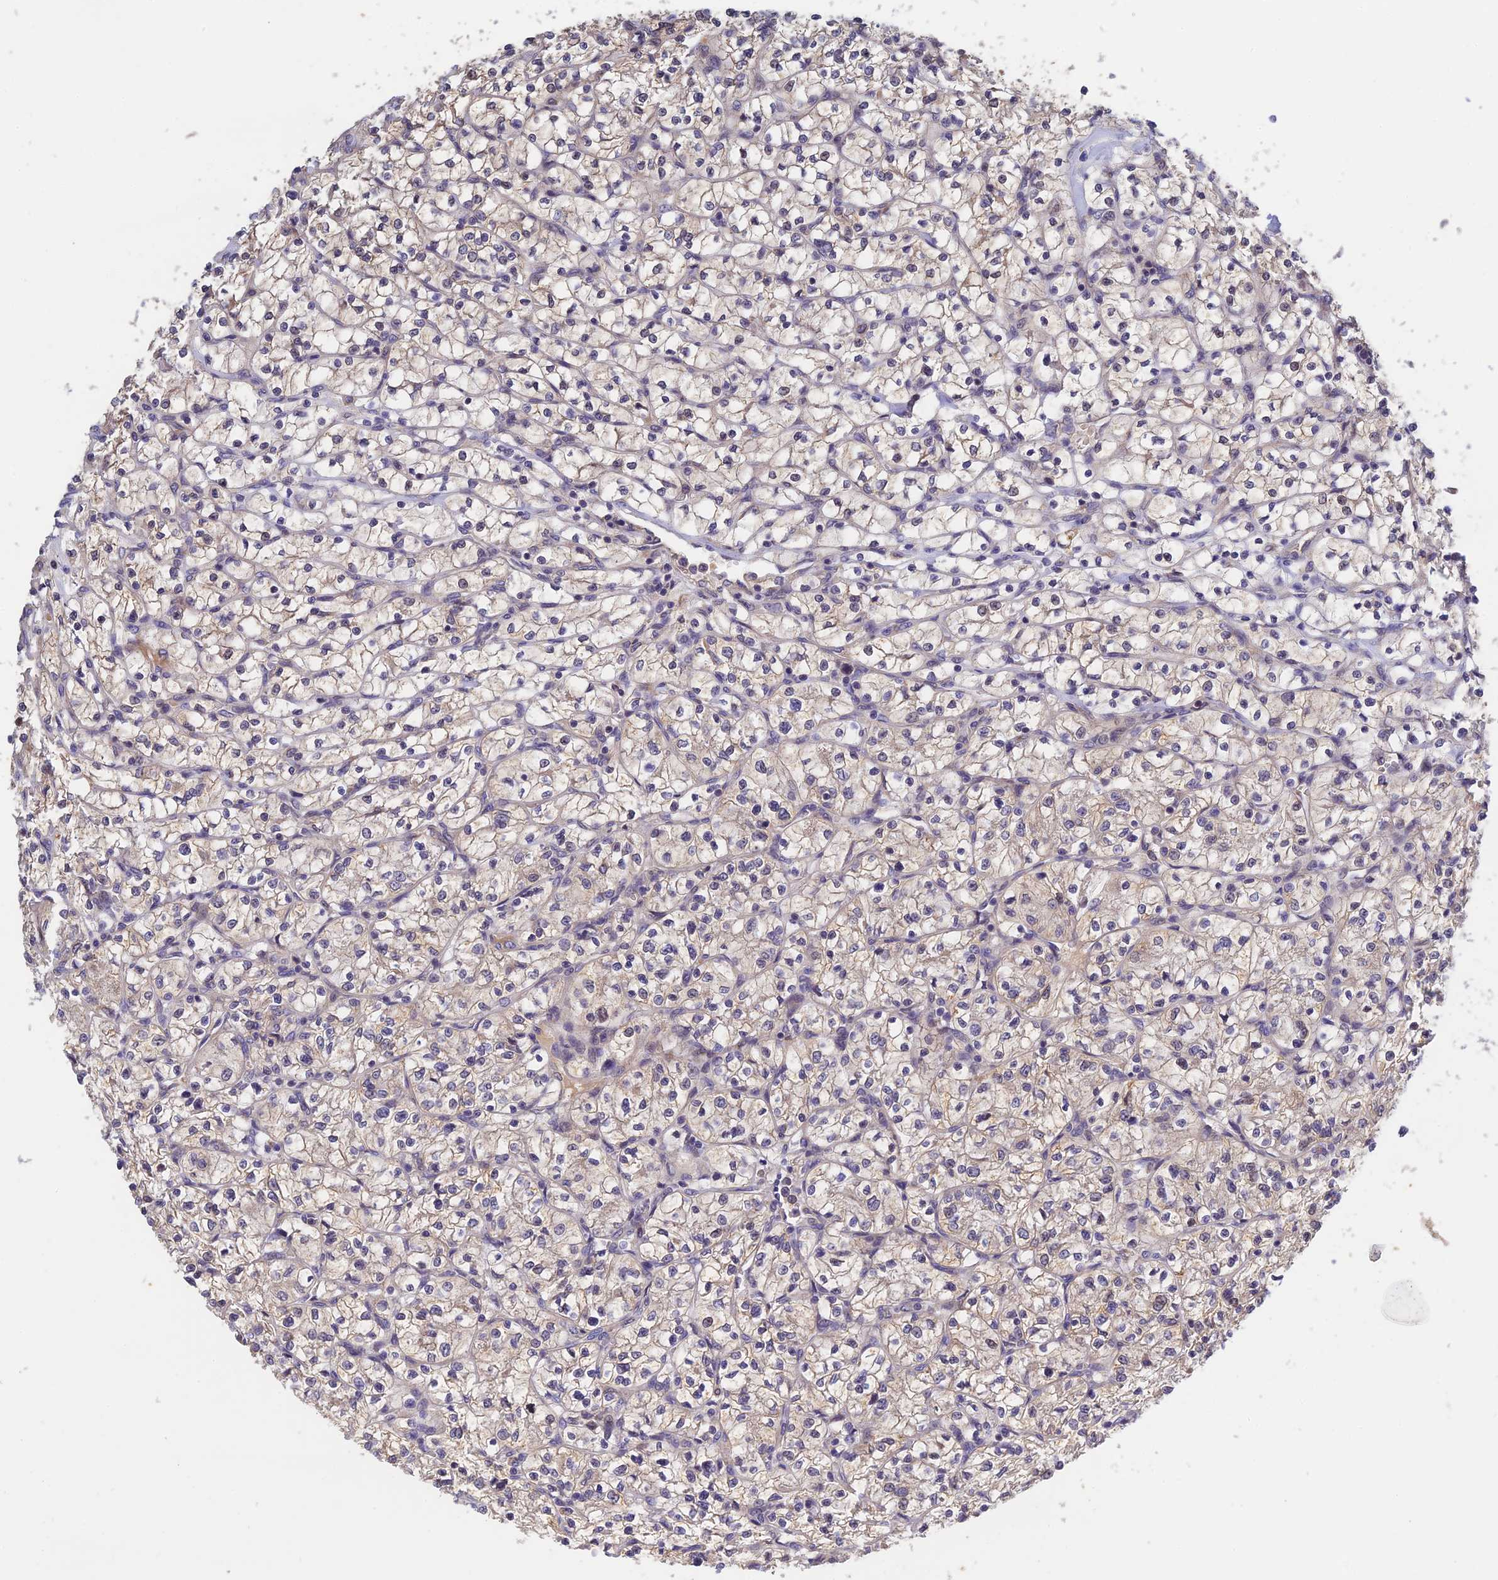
{"staining": {"intensity": "negative", "quantity": "none", "location": "none"}, "tissue": "renal cancer", "cell_type": "Tumor cells", "image_type": "cancer", "snomed": [{"axis": "morphology", "description": "Adenocarcinoma, NOS"}, {"axis": "topography", "description": "Kidney"}], "caption": "Immunohistochemical staining of human adenocarcinoma (renal) exhibits no significant staining in tumor cells.", "gene": "CWH43", "patient": {"sex": "female", "age": 64}}